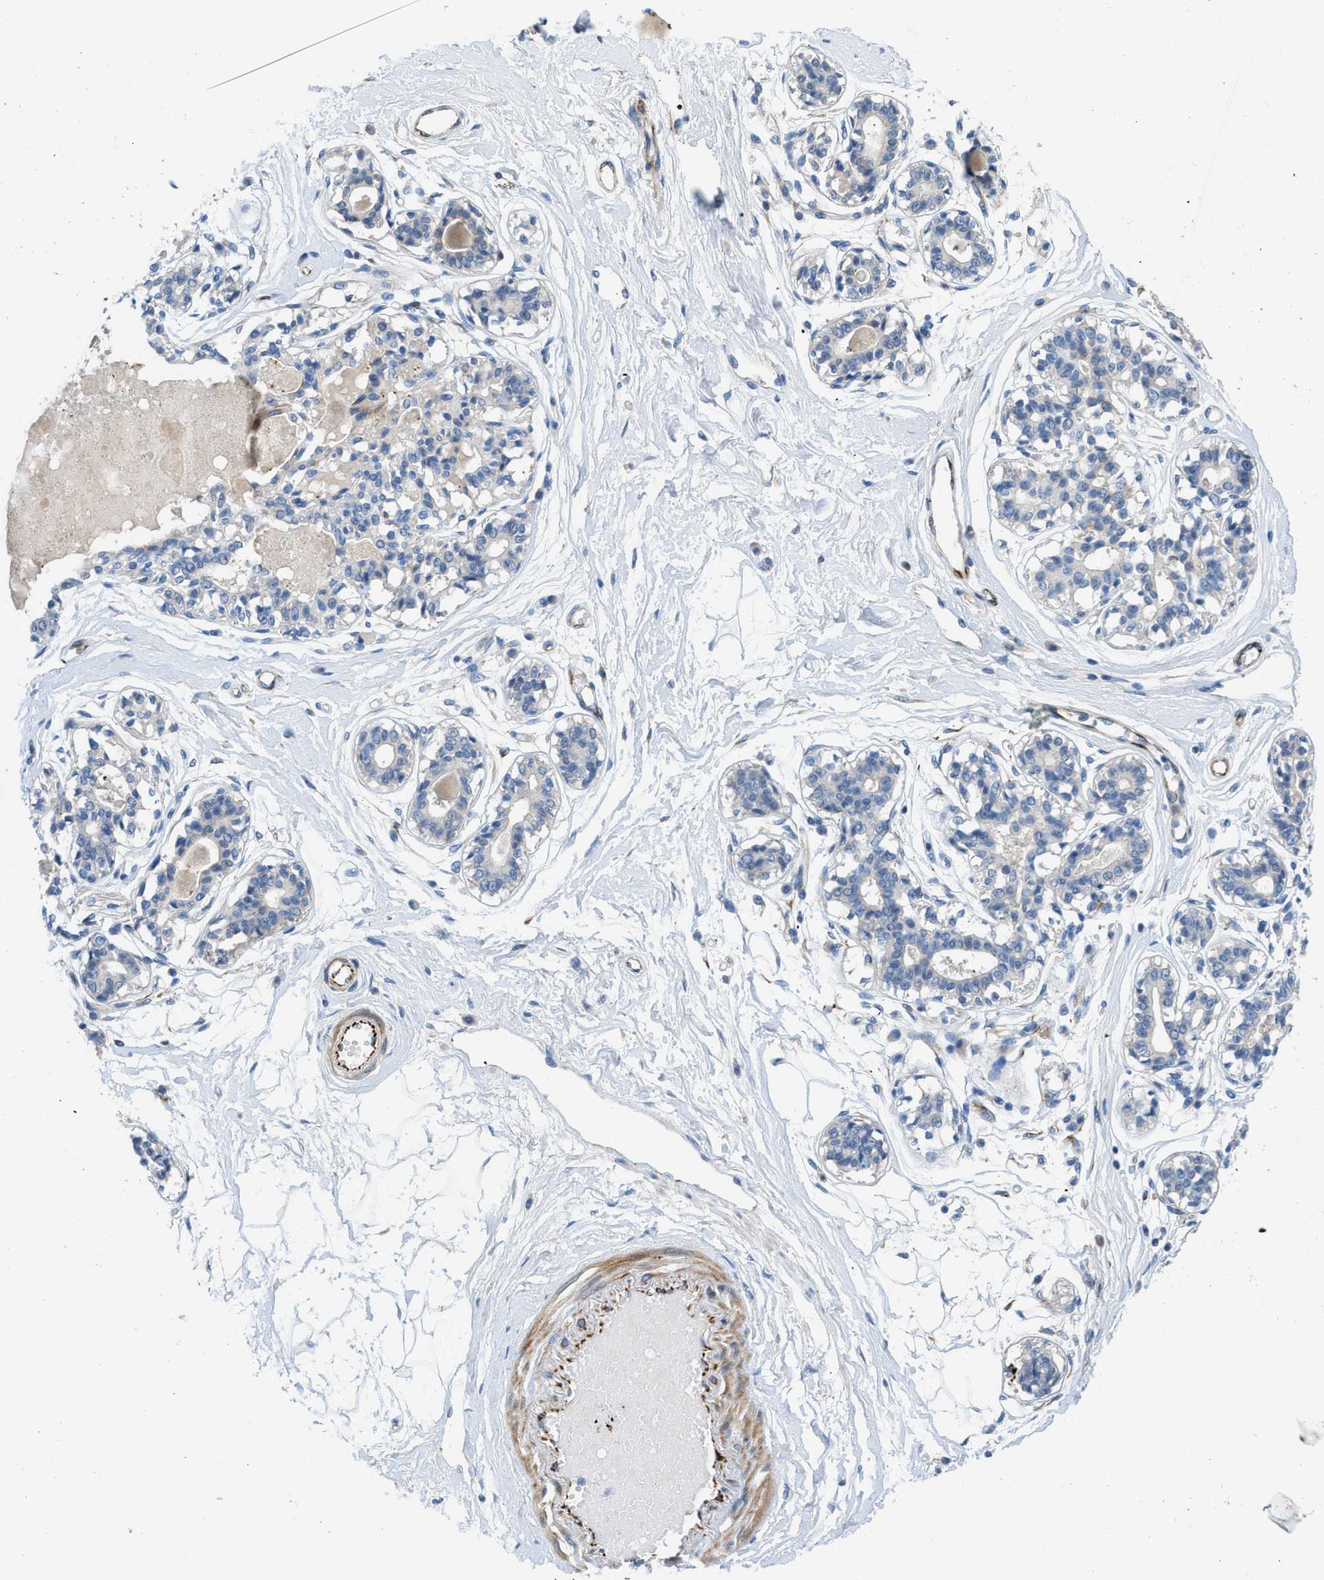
{"staining": {"intensity": "negative", "quantity": "none", "location": "none"}, "tissue": "breast", "cell_type": "Adipocytes", "image_type": "normal", "snomed": [{"axis": "morphology", "description": "Normal tissue, NOS"}, {"axis": "topography", "description": "Breast"}], "caption": "A high-resolution image shows immunohistochemistry (IHC) staining of normal breast, which displays no significant positivity in adipocytes. The staining is performed using DAB brown chromogen with nuclei counter-stained in using hematoxylin.", "gene": "XCR1", "patient": {"sex": "female", "age": 45}}